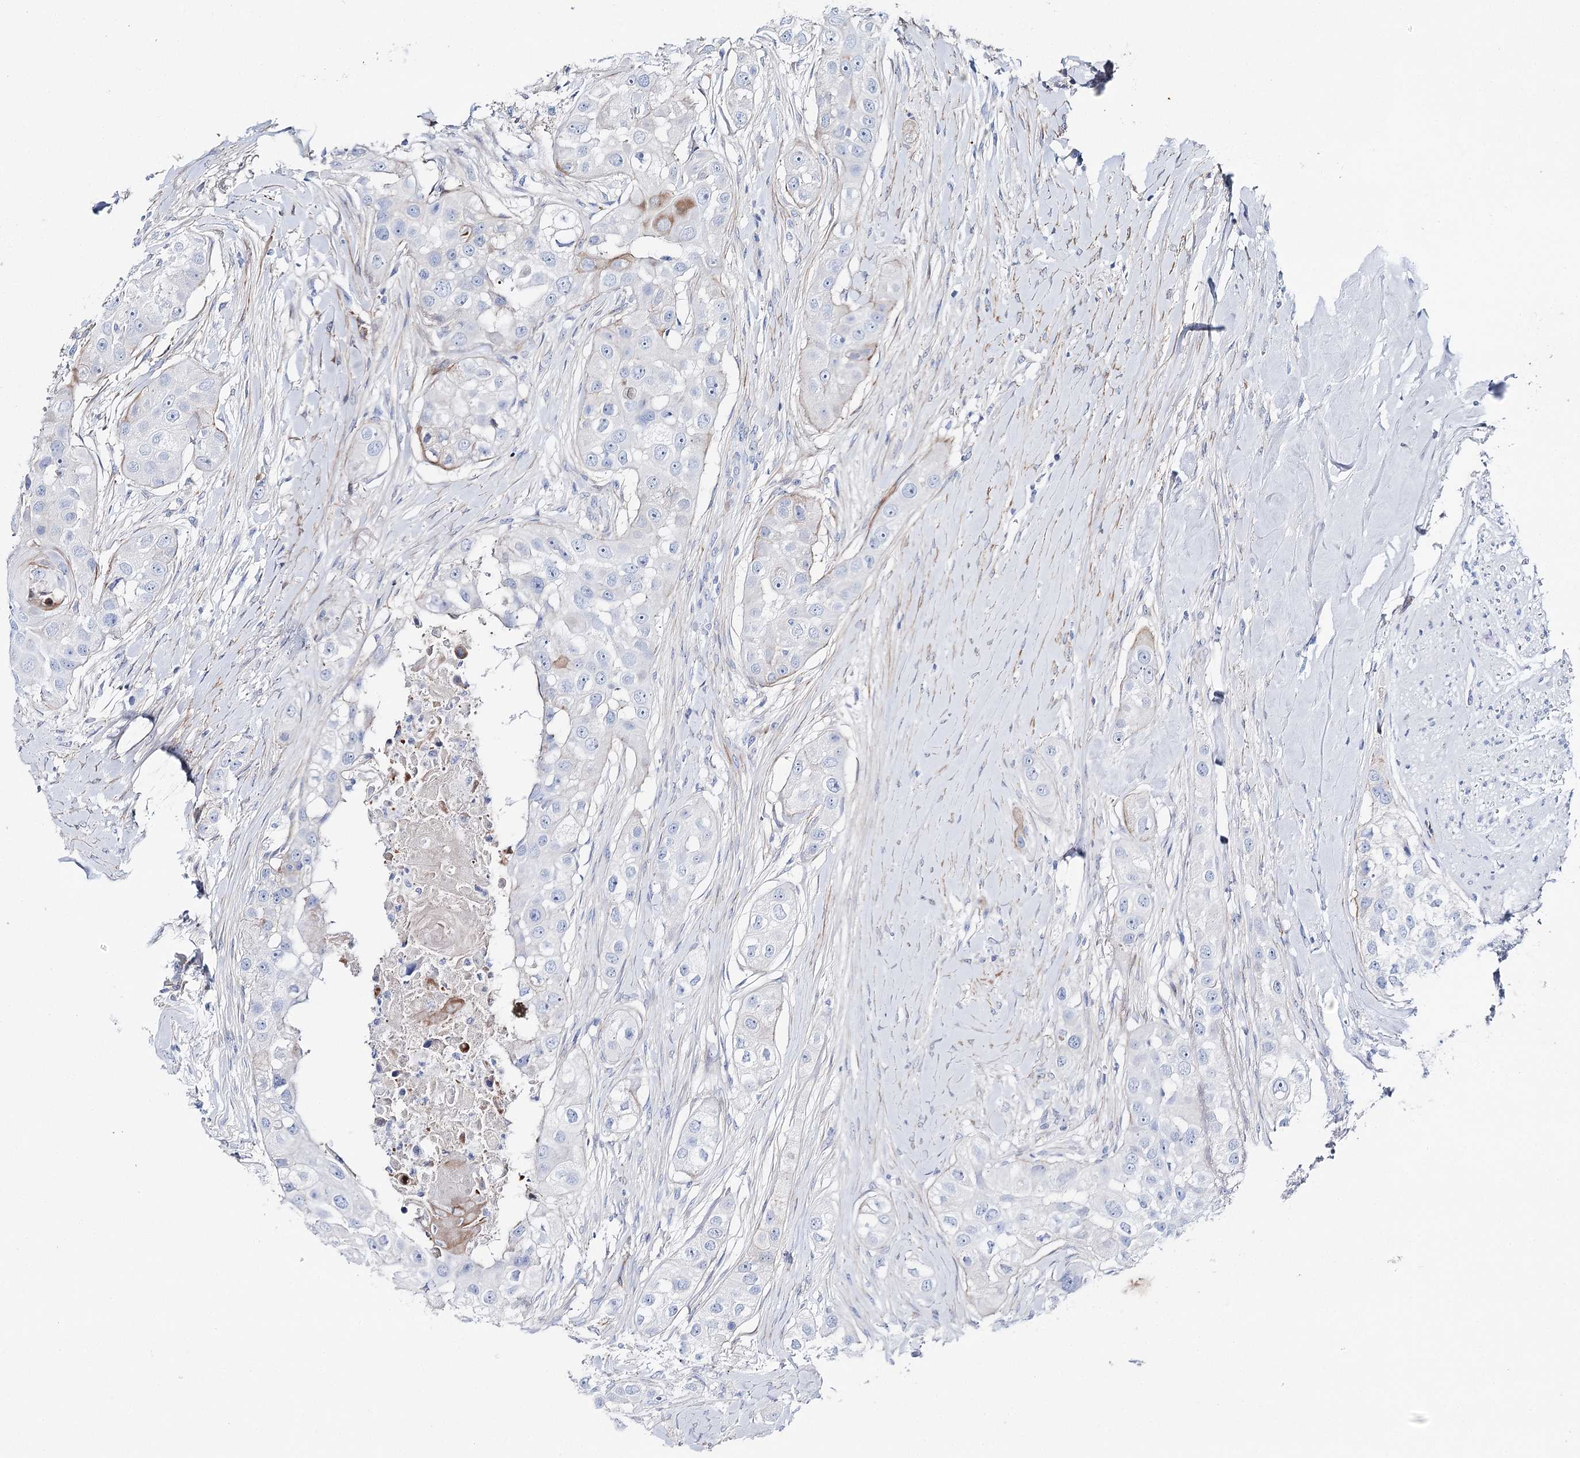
{"staining": {"intensity": "negative", "quantity": "none", "location": "none"}, "tissue": "head and neck cancer", "cell_type": "Tumor cells", "image_type": "cancer", "snomed": [{"axis": "morphology", "description": "Normal tissue, NOS"}, {"axis": "morphology", "description": "Squamous cell carcinoma, NOS"}, {"axis": "topography", "description": "Skeletal muscle"}, {"axis": "topography", "description": "Head-Neck"}], "caption": "This is a micrograph of immunohistochemistry staining of head and neck squamous cell carcinoma, which shows no positivity in tumor cells.", "gene": "ANKRD23", "patient": {"sex": "male", "age": 51}}